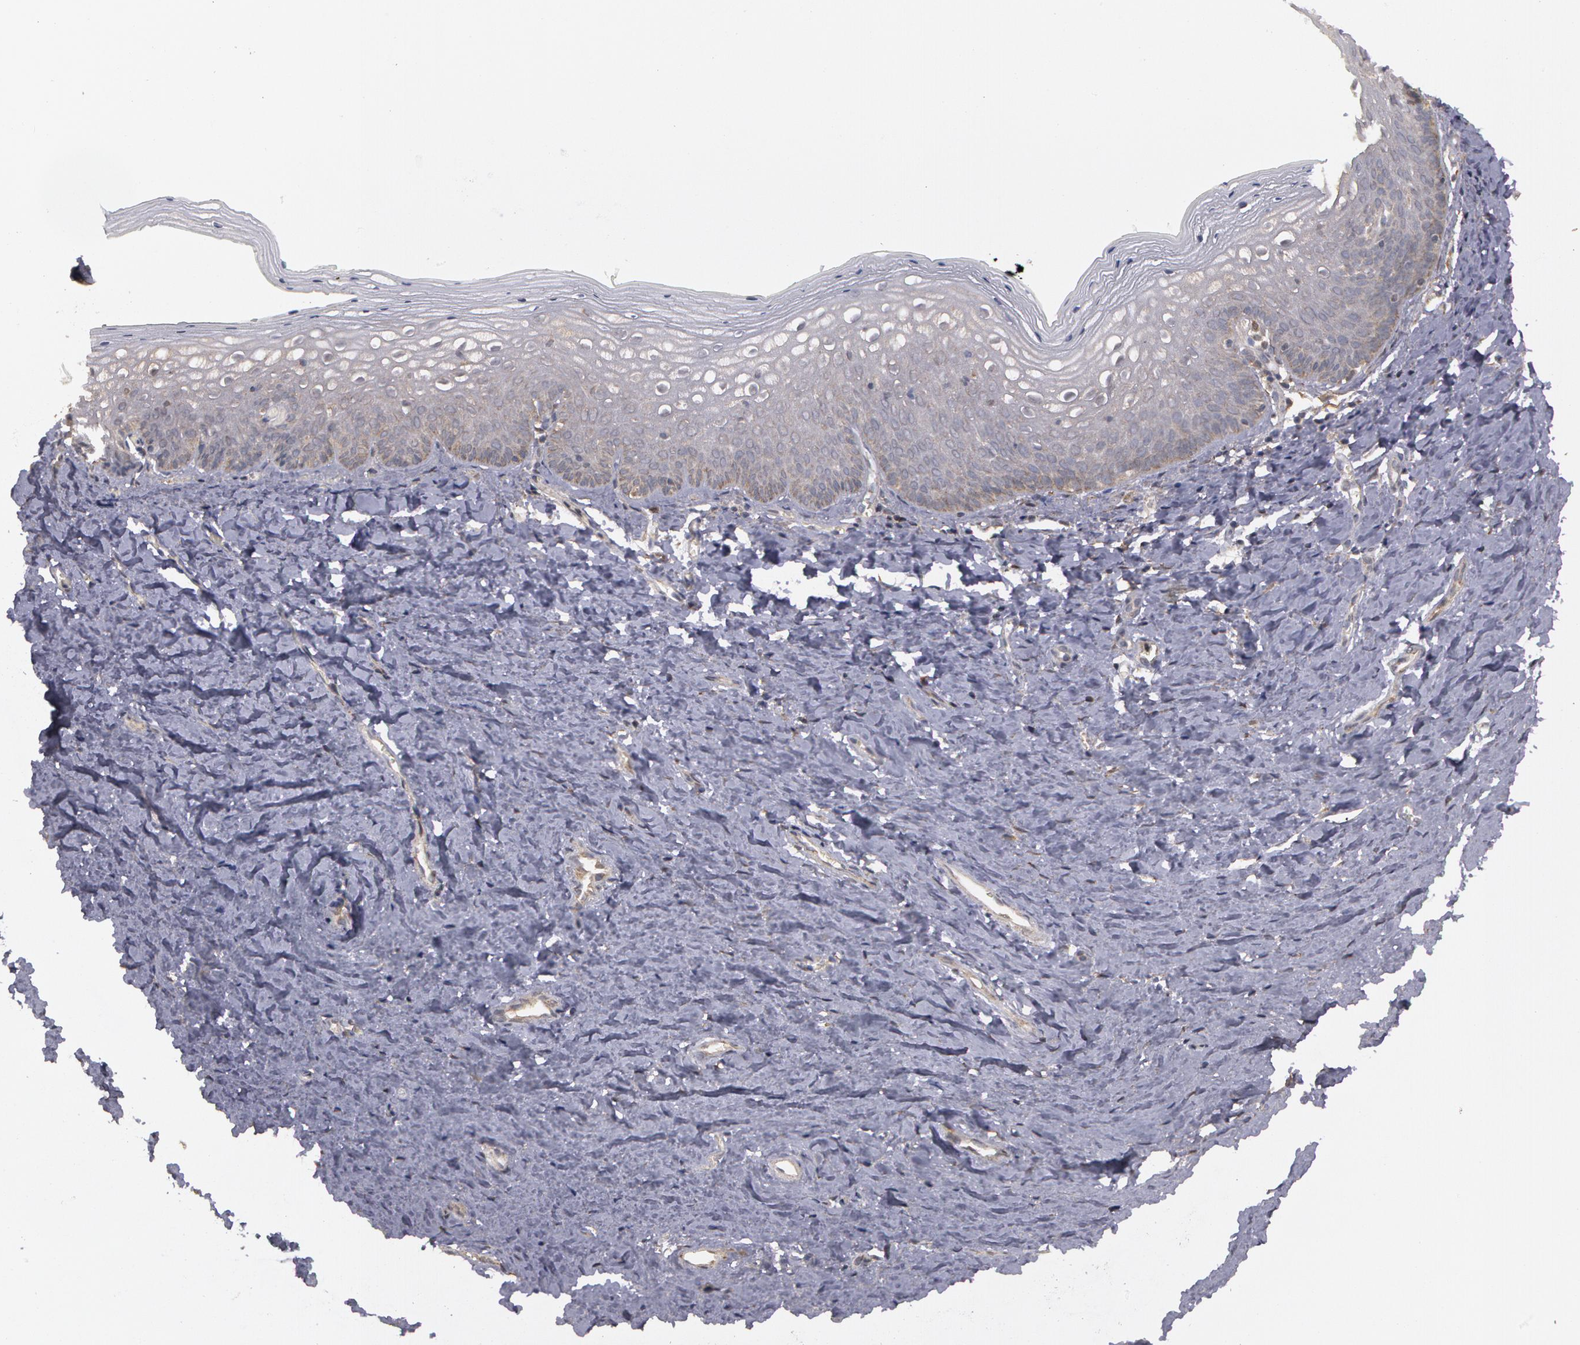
{"staining": {"intensity": "weak", "quantity": "<25%", "location": "cytoplasmic/membranous"}, "tissue": "vagina", "cell_type": "Squamous epithelial cells", "image_type": "normal", "snomed": [{"axis": "morphology", "description": "Normal tissue, NOS"}, {"axis": "topography", "description": "Vagina"}], "caption": "This is a micrograph of immunohistochemistry (IHC) staining of benign vagina, which shows no positivity in squamous epithelial cells. (Stains: DAB (3,3'-diaminobenzidine) immunohistochemistry with hematoxylin counter stain, Microscopy: brightfield microscopy at high magnification).", "gene": "GLIS1", "patient": {"sex": "female", "age": 46}}